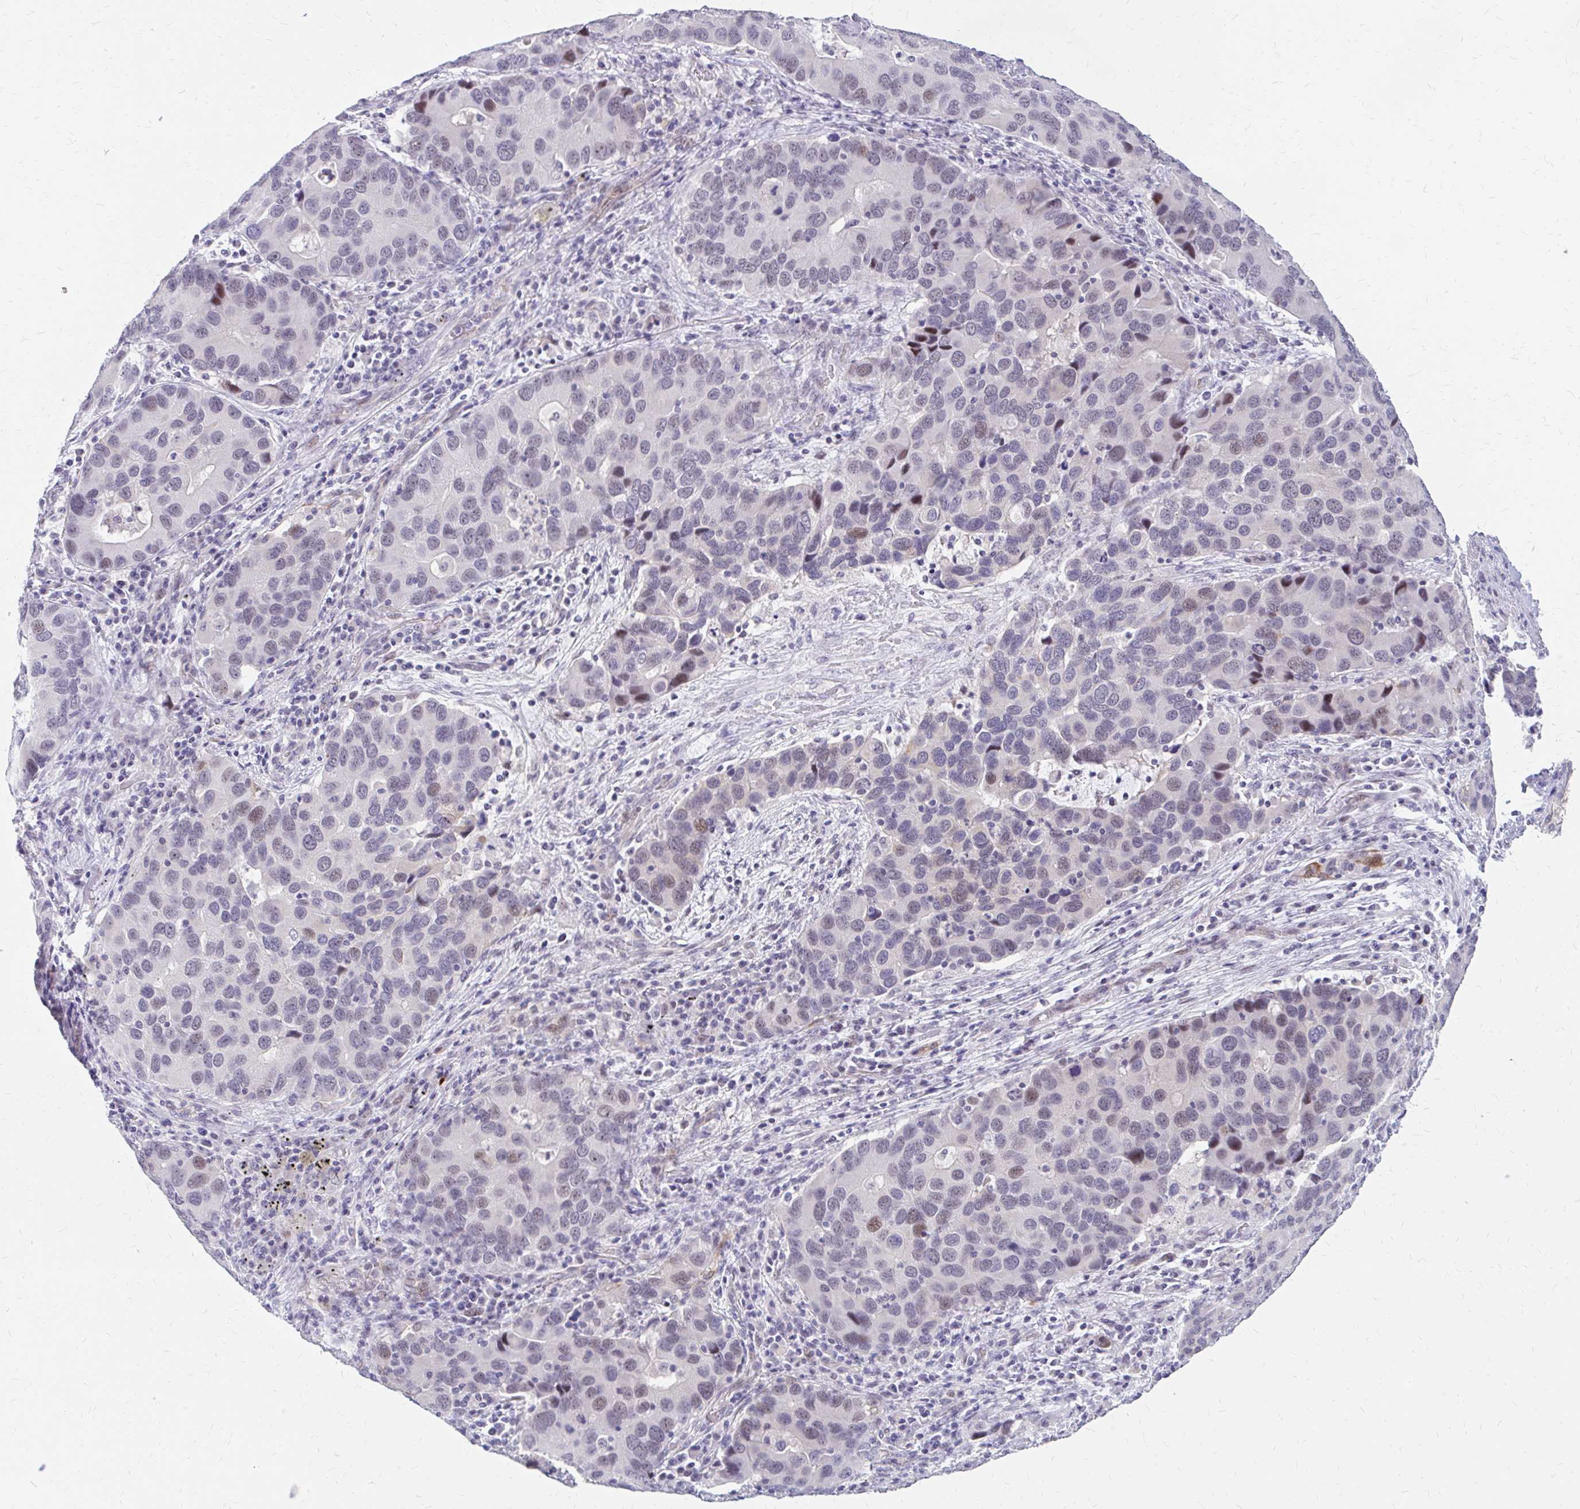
{"staining": {"intensity": "moderate", "quantity": "<25%", "location": "nuclear"}, "tissue": "lung cancer", "cell_type": "Tumor cells", "image_type": "cancer", "snomed": [{"axis": "morphology", "description": "Aneuploidy"}, {"axis": "morphology", "description": "Adenocarcinoma, NOS"}, {"axis": "topography", "description": "Lymph node"}, {"axis": "topography", "description": "Lung"}], "caption": "Lung cancer (adenocarcinoma) tissue exhibits moderate nuclear staining in approximately <25% of tumor cells, visualized by immunohistochemistry.", "gene": "RGS16", "patient": {"sex": "female", "age": 74}}